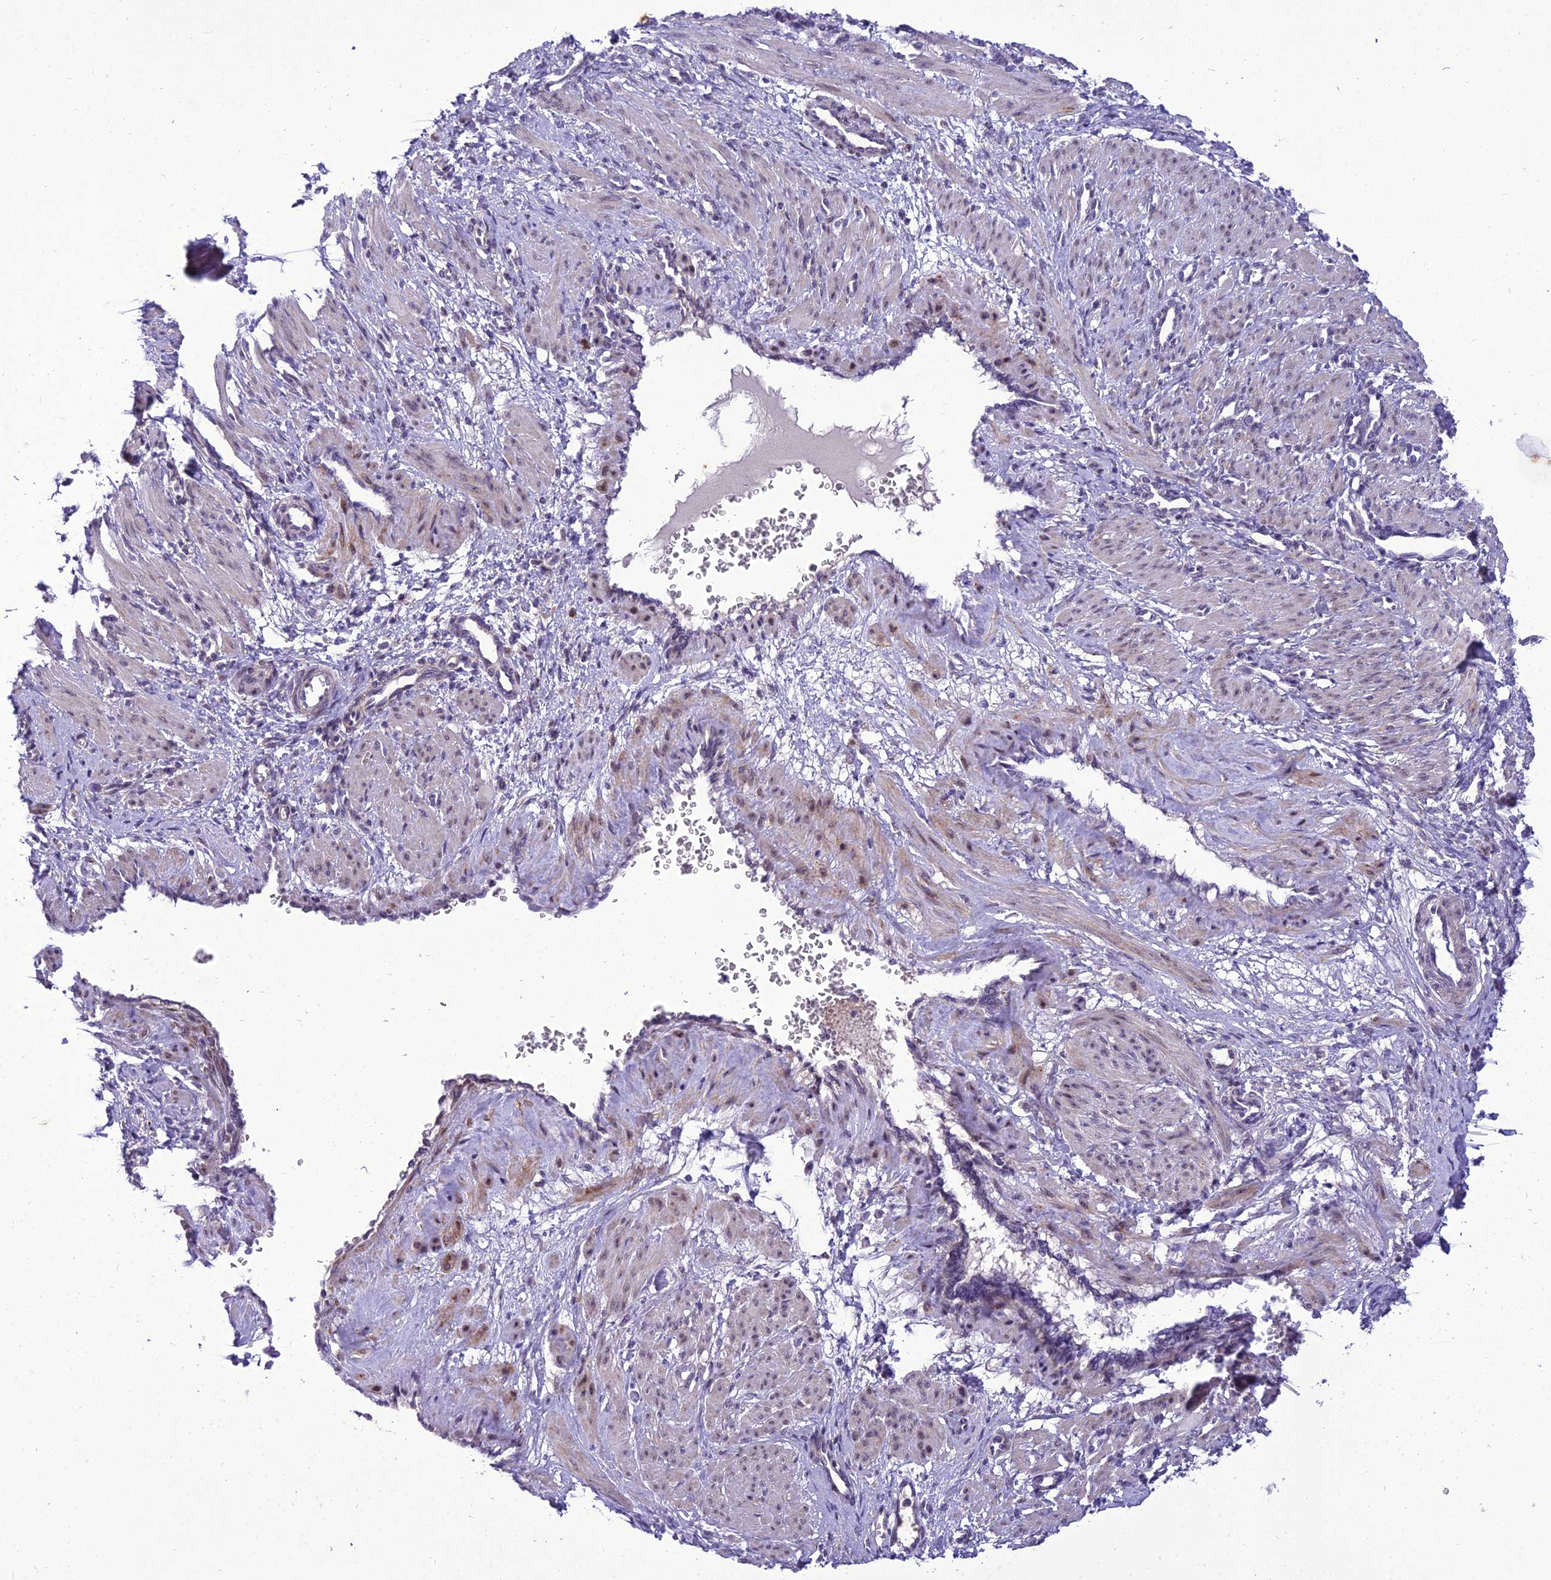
{"staining": {"intensity": "weak", "quantity": "<25%", "location": "cytoplasmic/membranous,nuclear"}, "tissue": "smooth muscle", "cell_type": "Smooth muscle cells", "image_type": "normal", "snomed": [{"axis": "morphology", "description": "Normal tissue, NOS"}, {"axis": "topography", "description": "Endometrium"}], "caption": "This is an immunohistochemistry (IHC) image of benign human smooth muscle. There is no positivity in smooth muscle cells.", "gene": "NEURL2", "patient": {"sex": "female", "age": 33}}